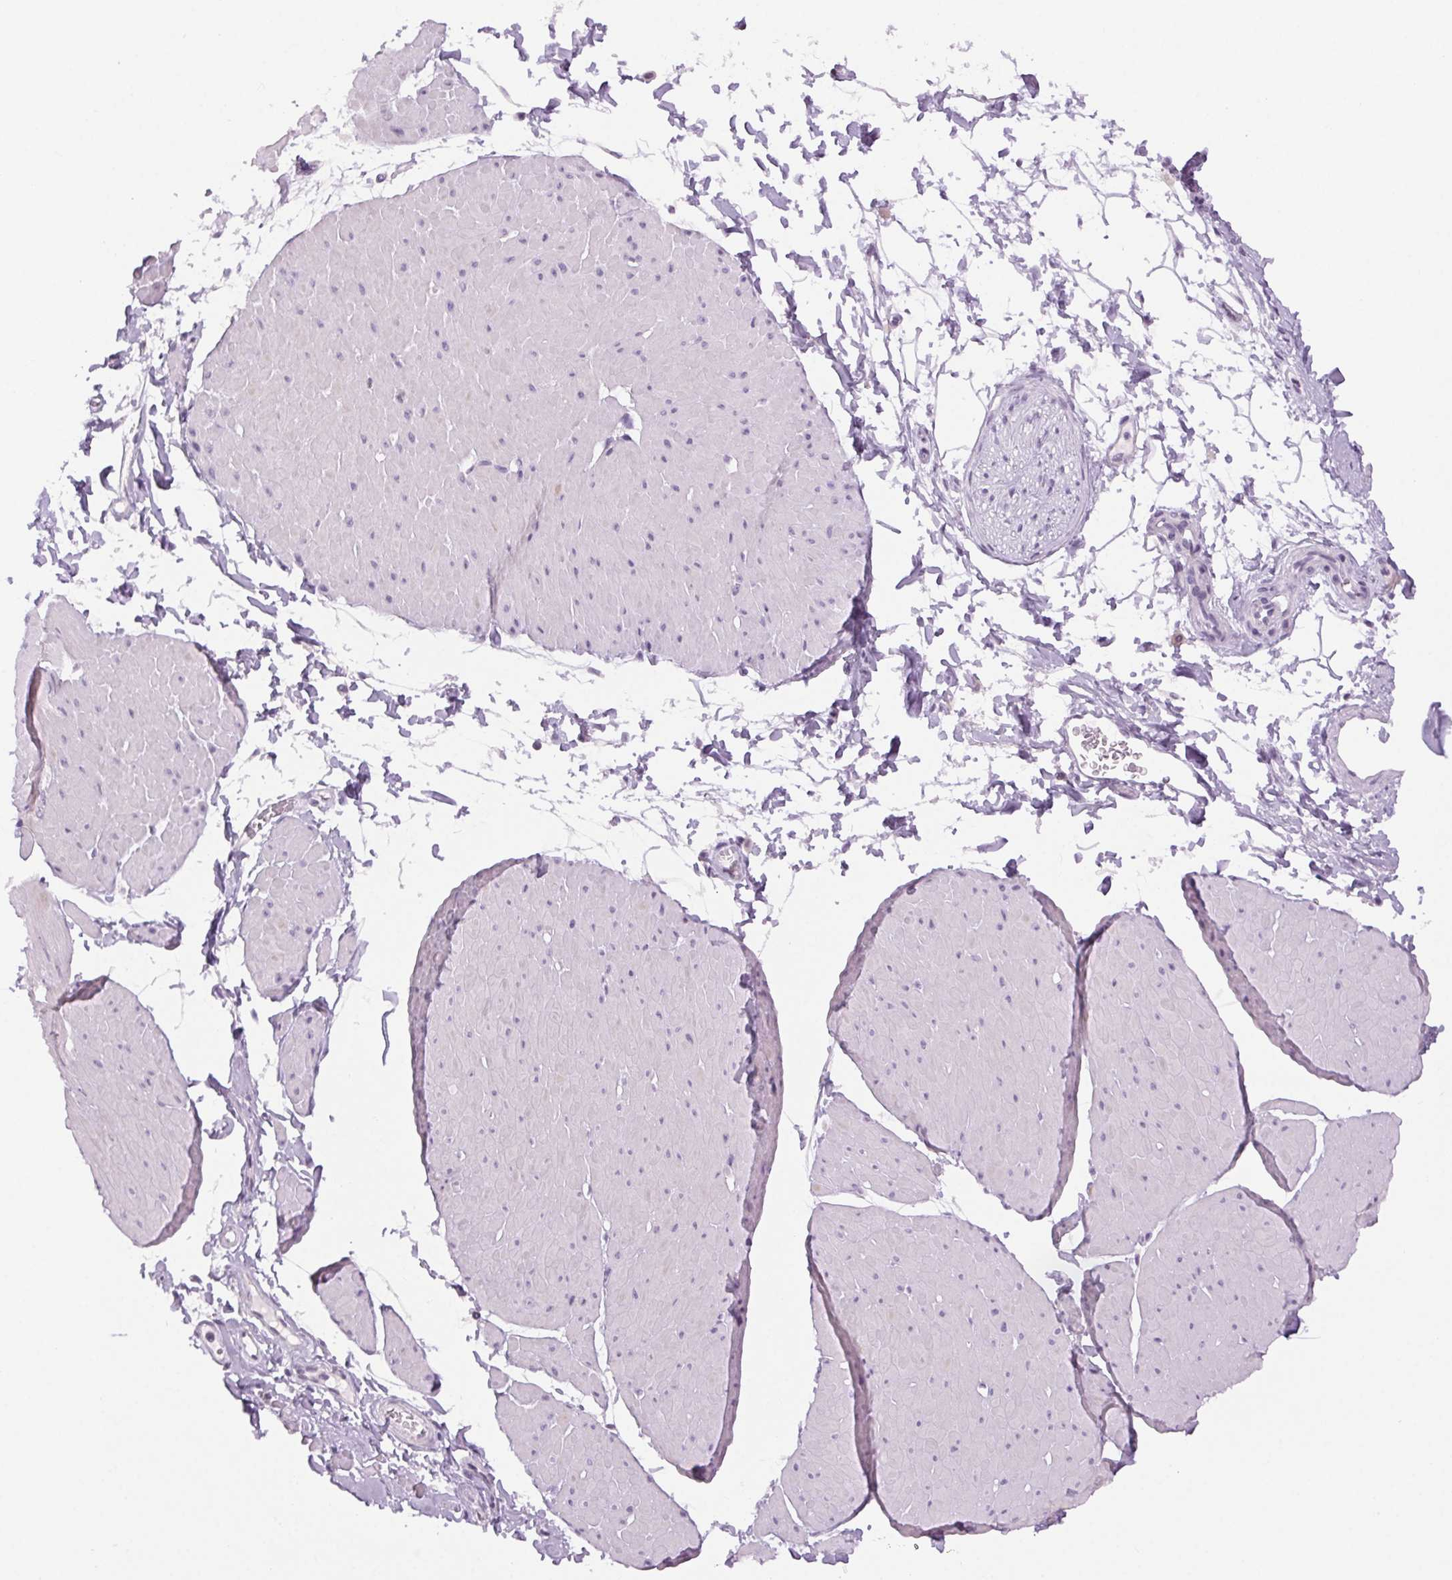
{"staining": {"intensity": "negative", "quantity": "none", "location": "none"}, "tissue": "adipose tissue", "cell_type": "Adipocytes", "image_type": "normal", "snomed": [{"axis": "morphology", "description": "Normal tissue, NOS"}, {"axis": "topography", "description": "Smooth muscle"}, {"axis": "topography", "description": "Peripheral nerve tissue"}], "caption": "The image exhibits no significant expression in adipocytes of adipose tissue. (Immunohistochemistry (ihc), brightfield microscopy, high magnification).", "gene": "SLC6A19", "patient": {"sex": "male", "age": 58}}